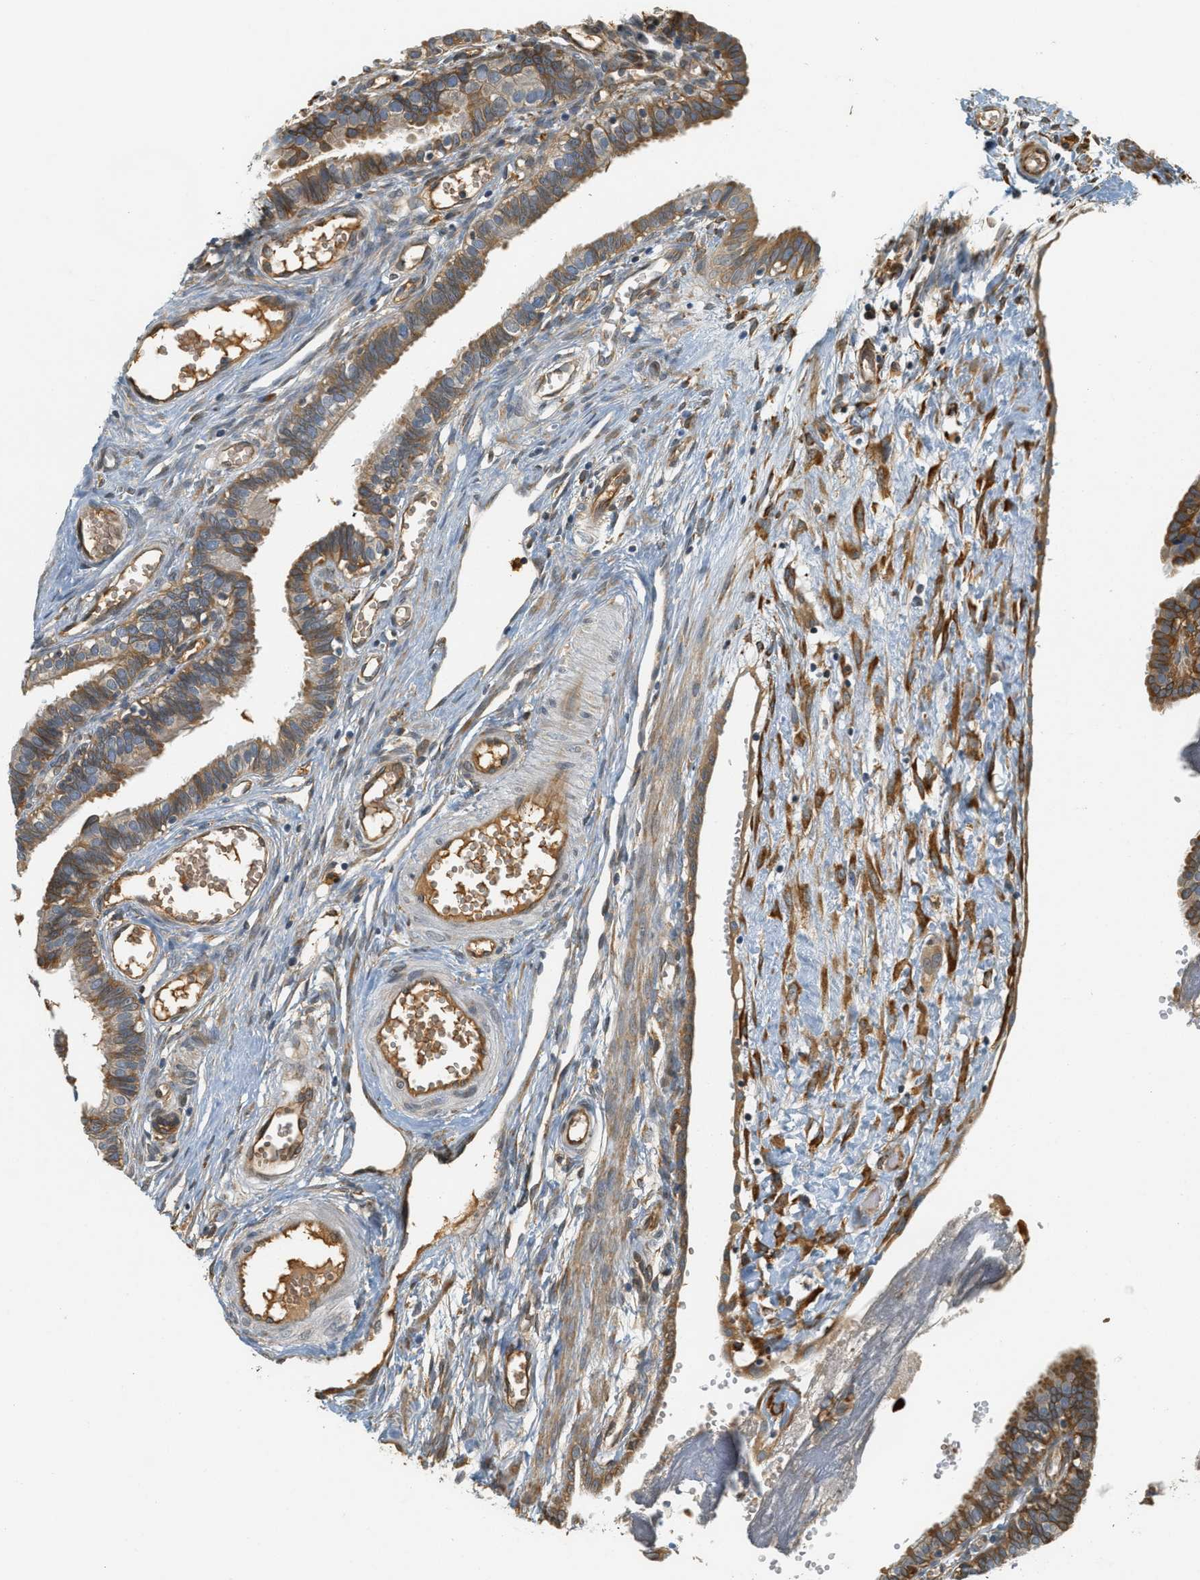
{"staining": {"intensity": "moderate", "quantity": ">75%", "location": "cytoplasmic/membranous"}, "tissue": "fallopian tube", "cell_type": "Glandular cells", "image_type": "normal", "snomed": [{"axis": "morphology", "description": "Normal tissue, NOS"}, {"axis": "topography", "description": "Fallopian tube"}, {"axis": "topography", "description": "Placenta"}], "caption": "IHC staining of normal fallopian tube, which shows medium levels of moderate cytoplasmic/membranous positivity in approximately >75% of glandular cells indicating moderate cytoplasmic/membranous protein positivity. The staining was performed using DAB (3,3'-diaminobenzidine) (brown) for protein detection and nuclei were counterstained in hematoxylin (blue).", "gene": "PDK1", "patient": {"sex": "female", "age": 34}}